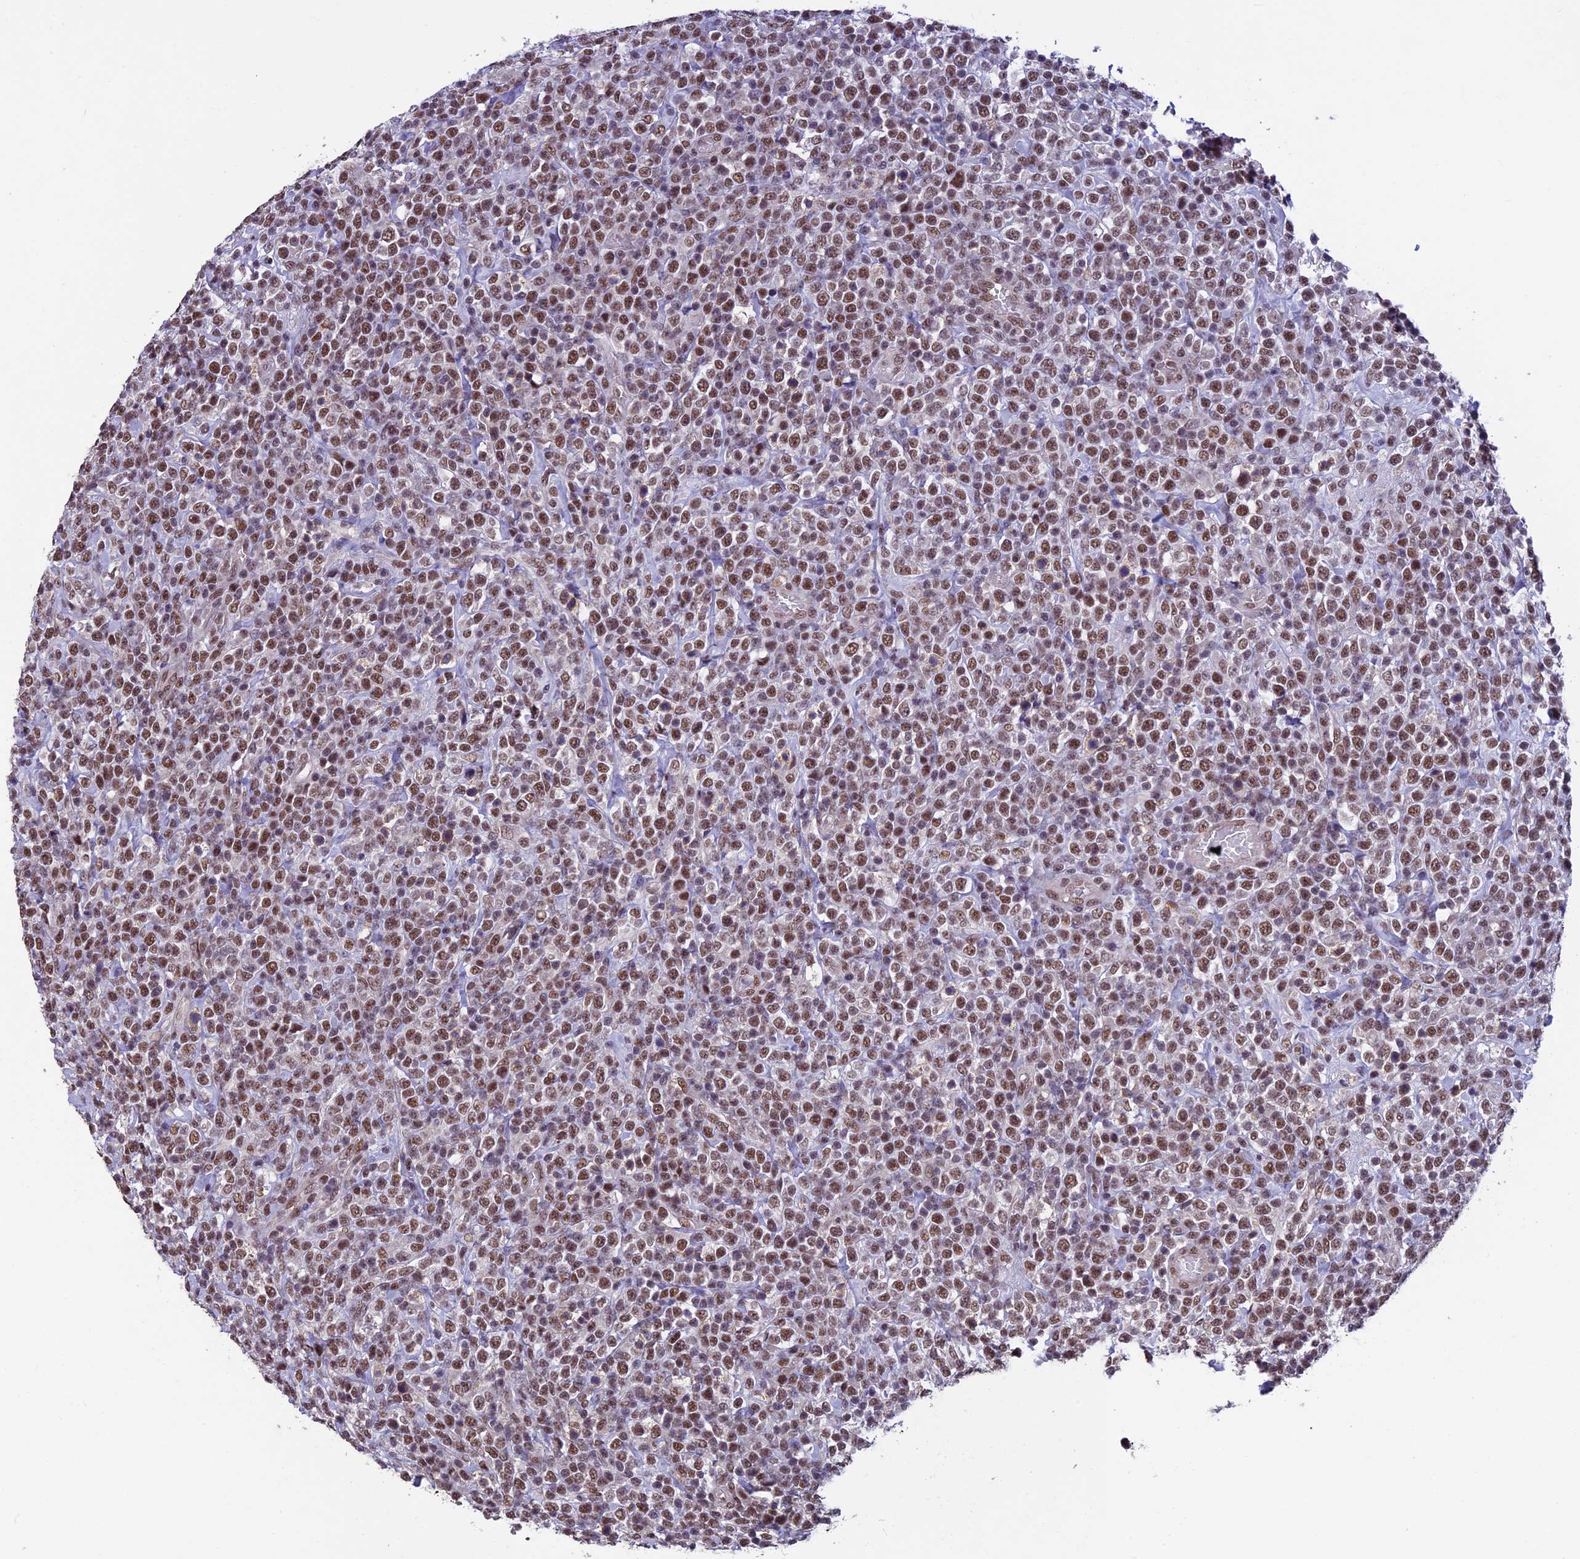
{"staining": {"intensity": "moderate", "quantity": ">75%", "location": "nuclear"}, "tissue": "lymphoma", "cell_type": "Tumor cells", "image_type": "cancer", "snomed": [{"axis": "morphology", "description": "Malignant lymphoma, non-Hodgkin's type, High grade"}, {"axis": "topography", "description": "Colon"}], "caption": "Malignant lymphoma, non-Hodgkin's type (high-grade) stained with IHC reveals moderate nuclear positivity in approximately >75% of tumor cells.", "gene": "RNF40", "patient": {"sex": "female", "age": 53}}